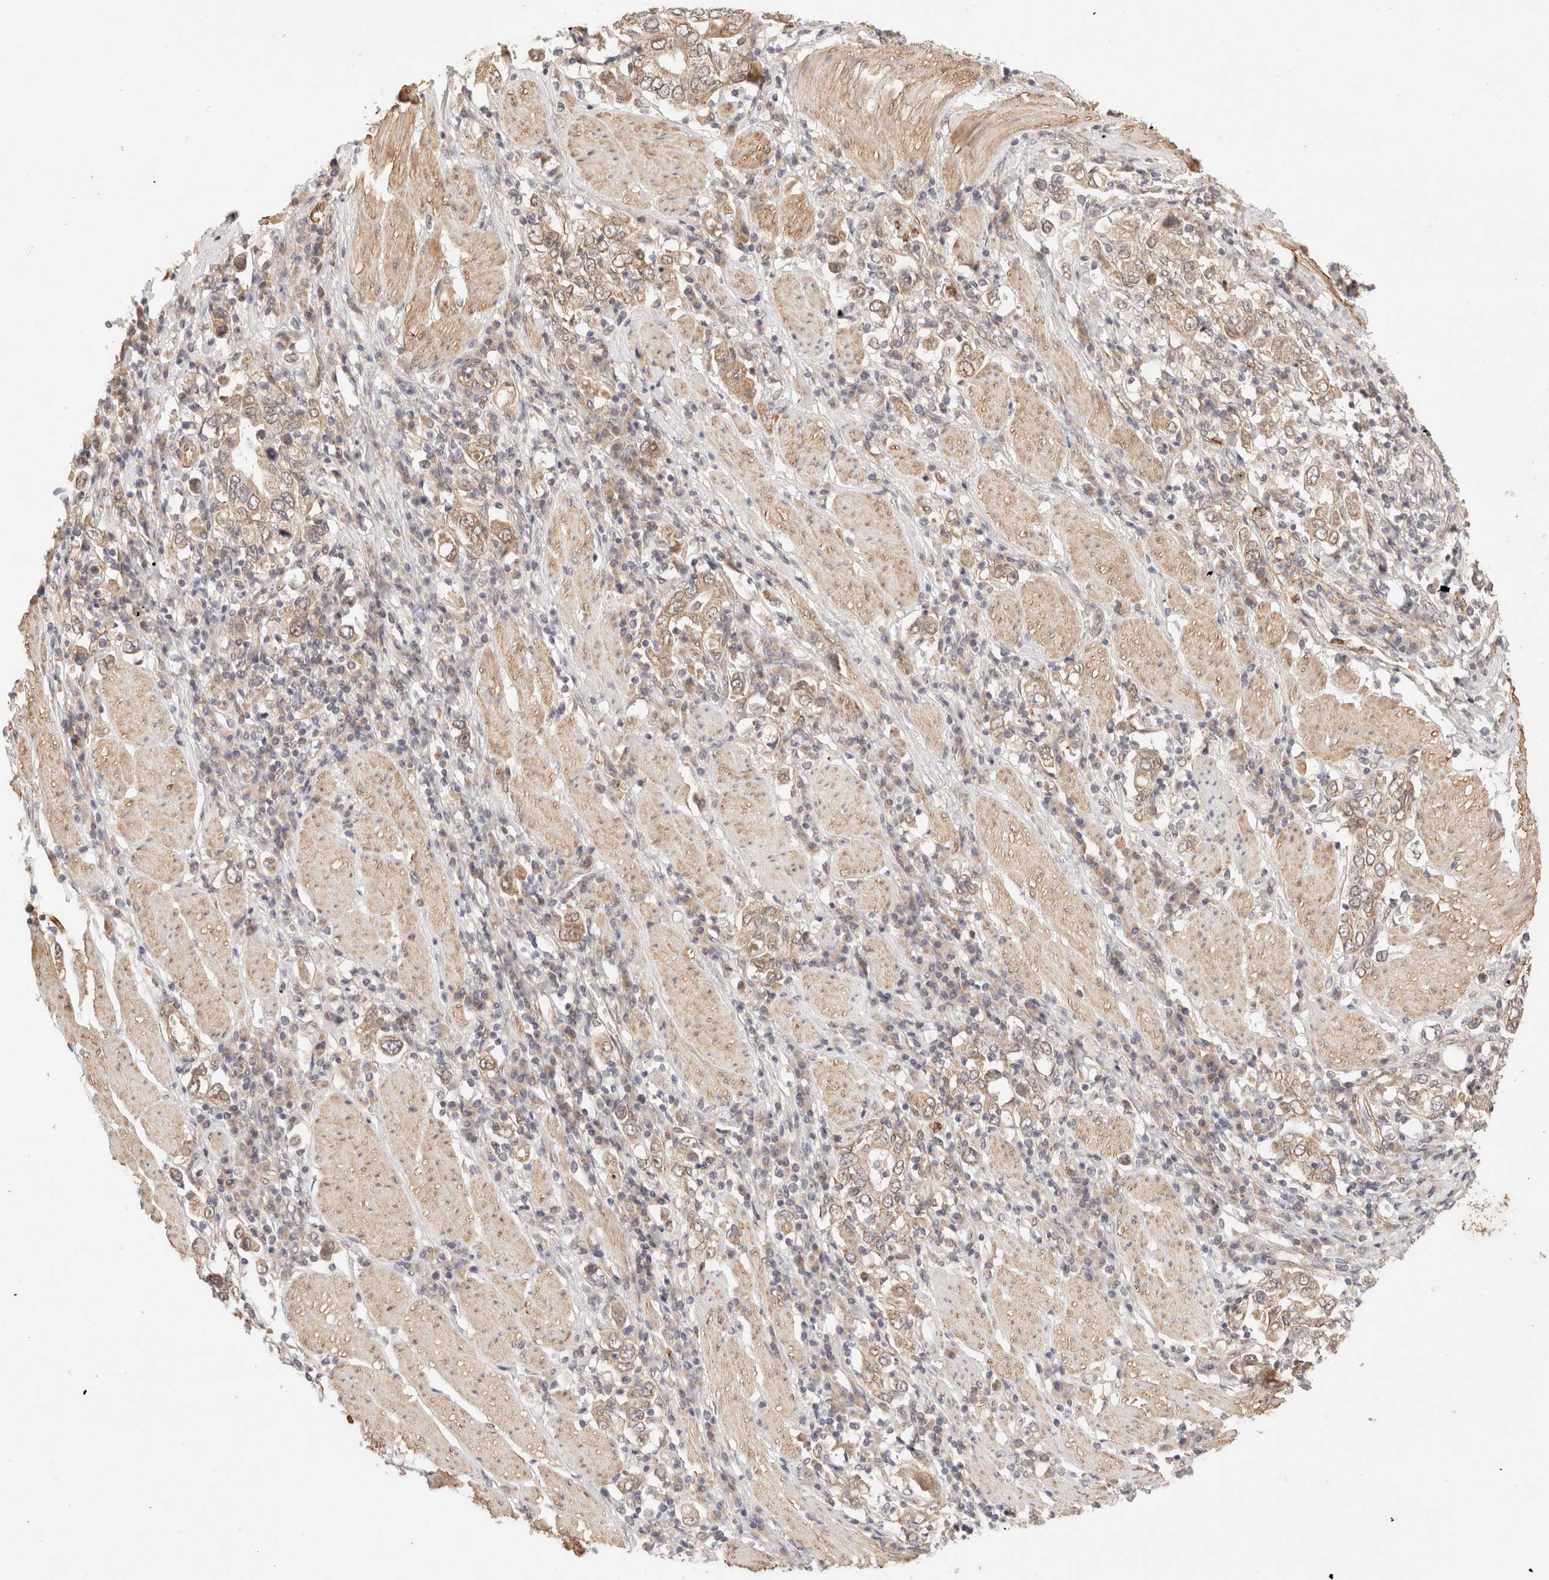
{"staining": {"intensity": "weak", "quantity": ">75%", "location": "cytoplasmic/membranous"}, "tissue": "stomach cancer", "cell_type": "Tumor cells", "image_type": "cancer", "snomed": [{"axis": "morphology", "description": "Adenocarcinoma, NOS"}, {"axis": "topography", "description": "Stomach, upper"}], "caption": "Immunohistochemistry (IHC) histopathology image of neoplastic tissue: adenocarcinoma (stomach) stained using immunohistochemistry (IHC) displays low levels of weak protein expression localized specifically in the cytoplasmic/membranous of tumor cells, appearing as a cytoplasmic/membranous brown color.", "gene": "BRPF3", "patient": {"sex": "male", "age": 62}}